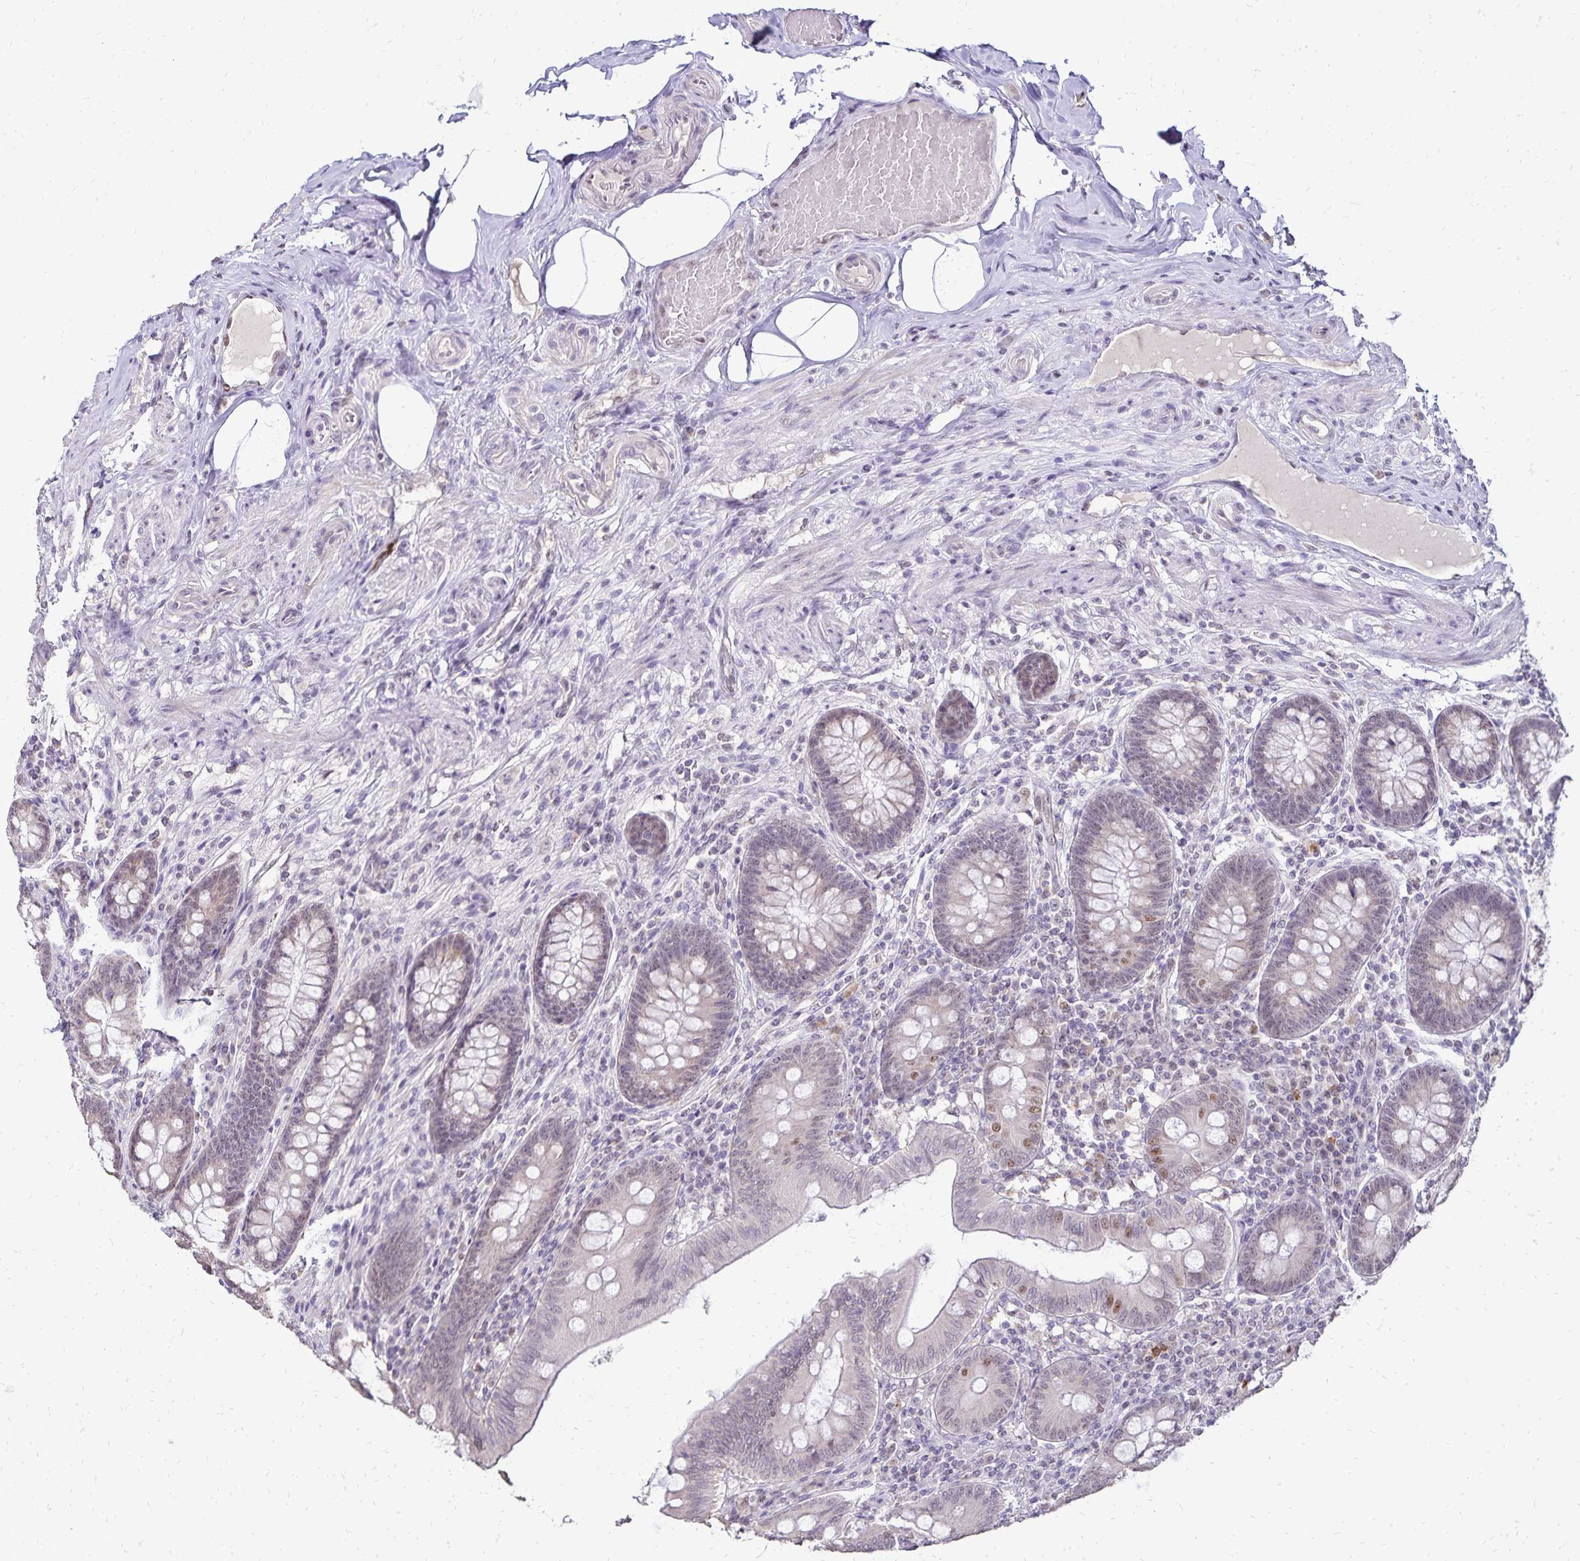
{"staining": {"intensity": "negative", "quantity": "none", "location": "none"}, "tissue": "appendix", "cell_type": "Glandular cells", "image_type": "normal", "snomed": [{"axis": "morphology", "description": "Normal tissue, NOS"}, {"axis": "topography", "description": "Appendix"}], "caption": "There is no significant positivity in glandular cells of appendix.", "gene": "POLB", "patient": {"sex": "male", "age": 71}}